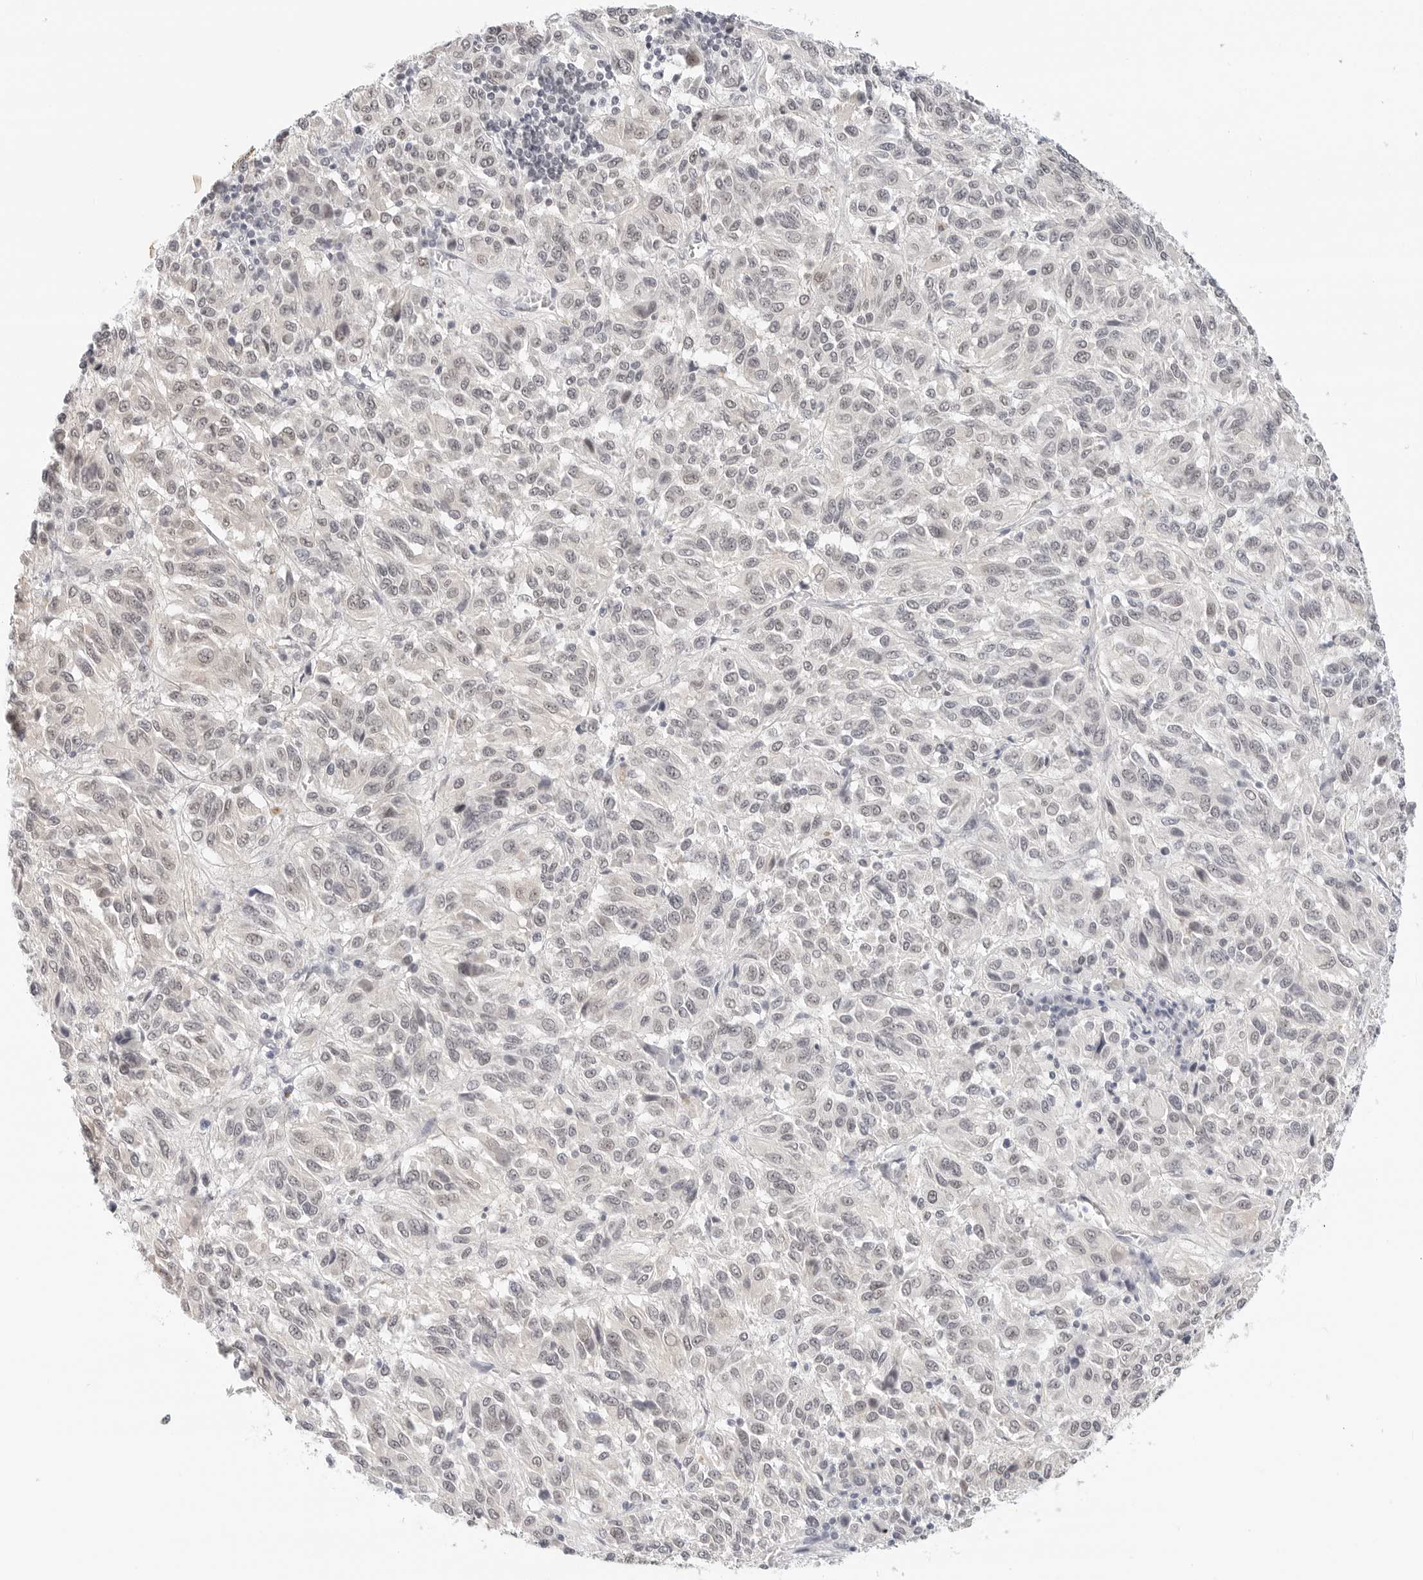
{"staining": {"intensity": "weak", "quantity": "<25%", "location": "nuclear"}, "tissue": "melanoma", "cell_type": "Tumor cells", "image_type": "cancer", "snomed": [{"axis": "morphology", "description": "Malignant melanoma, Metastatic site"}, {"axis": "topography", "description": "Lung"}], "caption": "Malignant melanoma (metastatic site) stained for a protein using IHC exhibits no positivity tumor cells.", "gene": "TSEN2", "patient": {"sex": "male", "age": 64}}